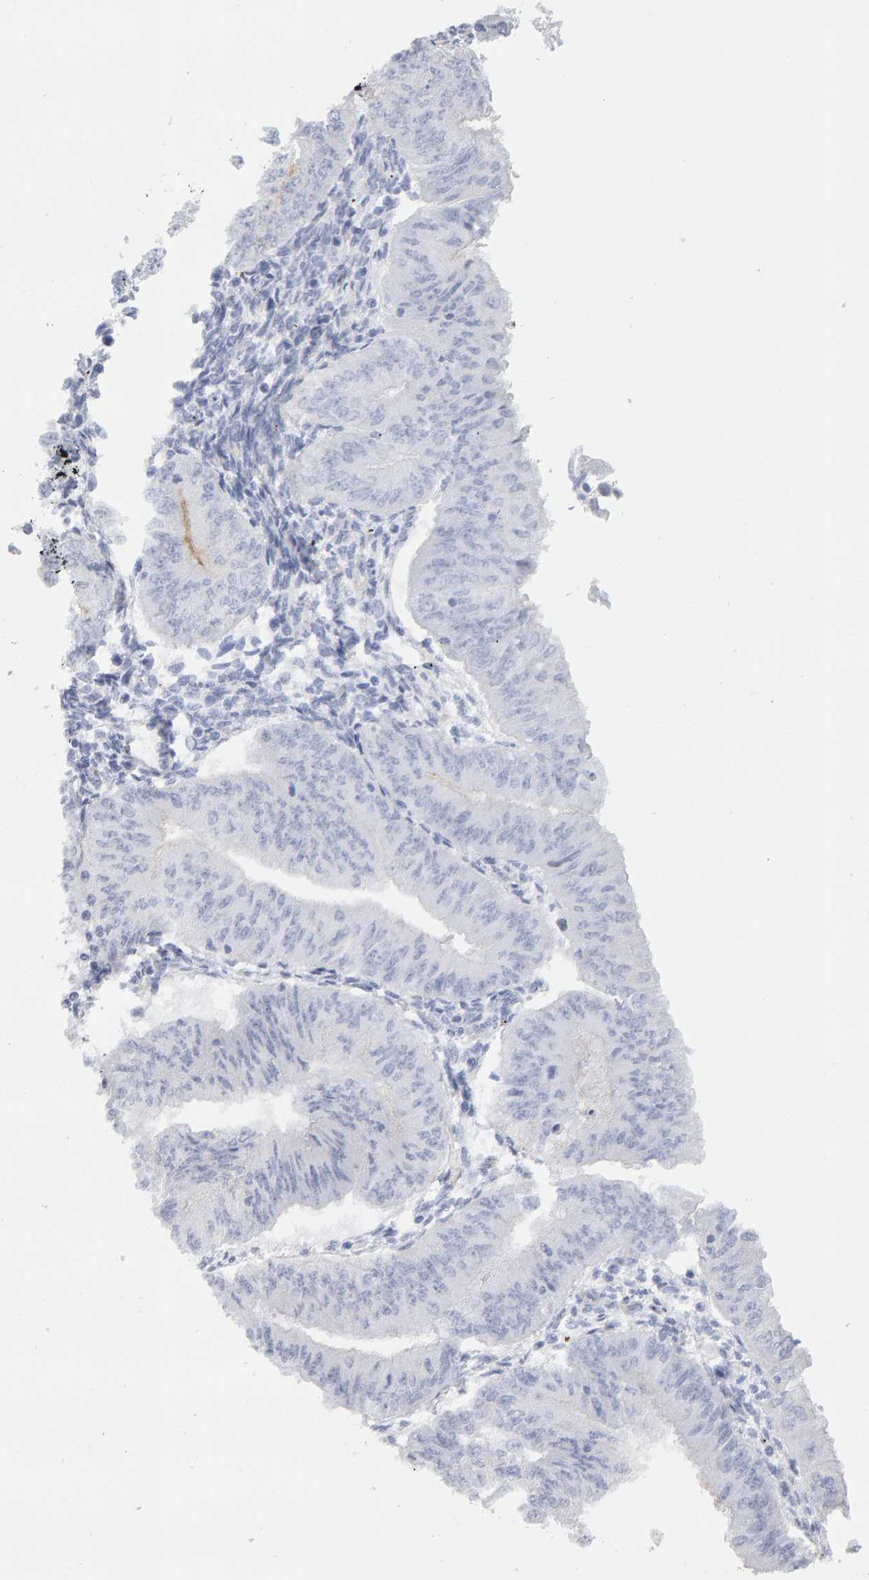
{"staining": {"intensity": "negative", "quantity": "none", "location": "none"}, "tissue": "endometrial cancer", "cell_type": "Tumor cells", "image_type": "cancer", "snomed": [{"axis": "morphology", "description": "Normal tissue, NOS"}, {"axis": "morphology", "description": "Adenocarcinoma, NOS"}, {"axis": "topography", "description": "Endometrium"}], "caption": "An IHC histopathology image of endometrial cancer is shown. There is no staining in tumor cells of endometrial cancer. (IHC, brightfield microscopy, high magnification).", "gene": "METRNL", "patient": {"sex": "female", "age": 53}}